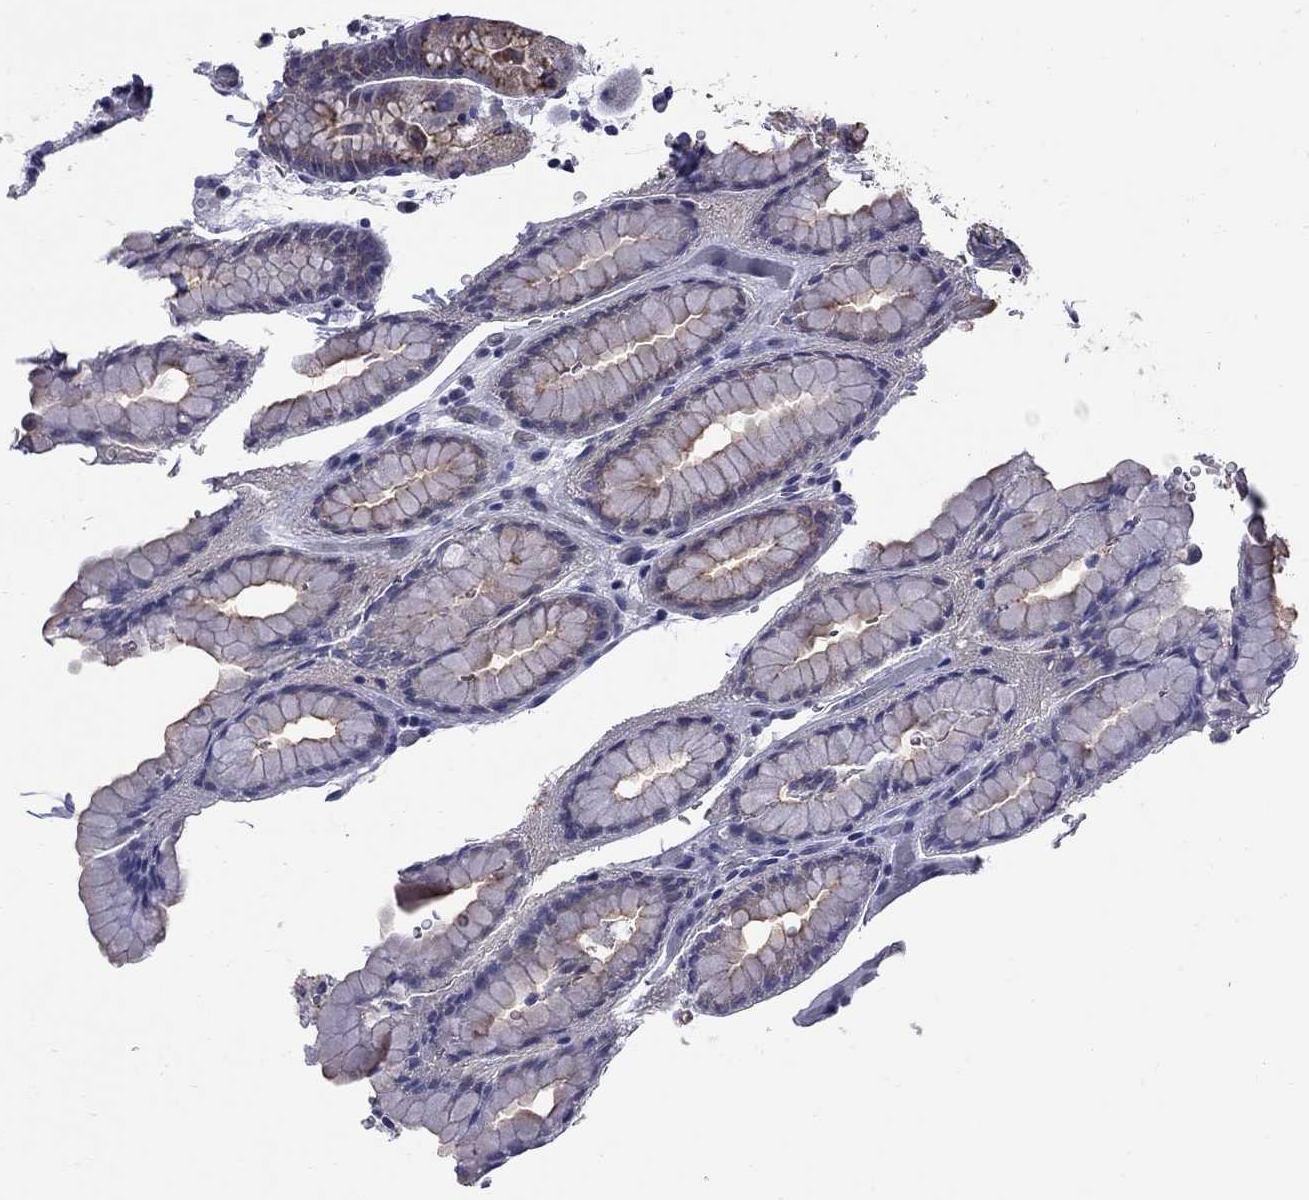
{"staining": {"intensity": "strong", "quantity": ">75%", "location": "cytoplasmic/membranous"}, "tissue": "stomach", "cell_type": "Glandular cells", "image_type": "normal", "snomed": [{"axis": "morphology", "description": "Normal tissue, NOS"}, {"axis": "topography", "description": "Stomach, upper"}, {"axis": "topography", "description": "Stomach"}, {"axis": "topography", "description": "Stomach, lower"}], "caption": "High-power microscopy captured an immunohistochemistry histopathology image of unremarkable stomach, revealing strong cytoplasmic/membranous expression in approximately >75% of glandular cells.", "gene": "HTR4", "patient": {"sex": "male", "age": 62}}